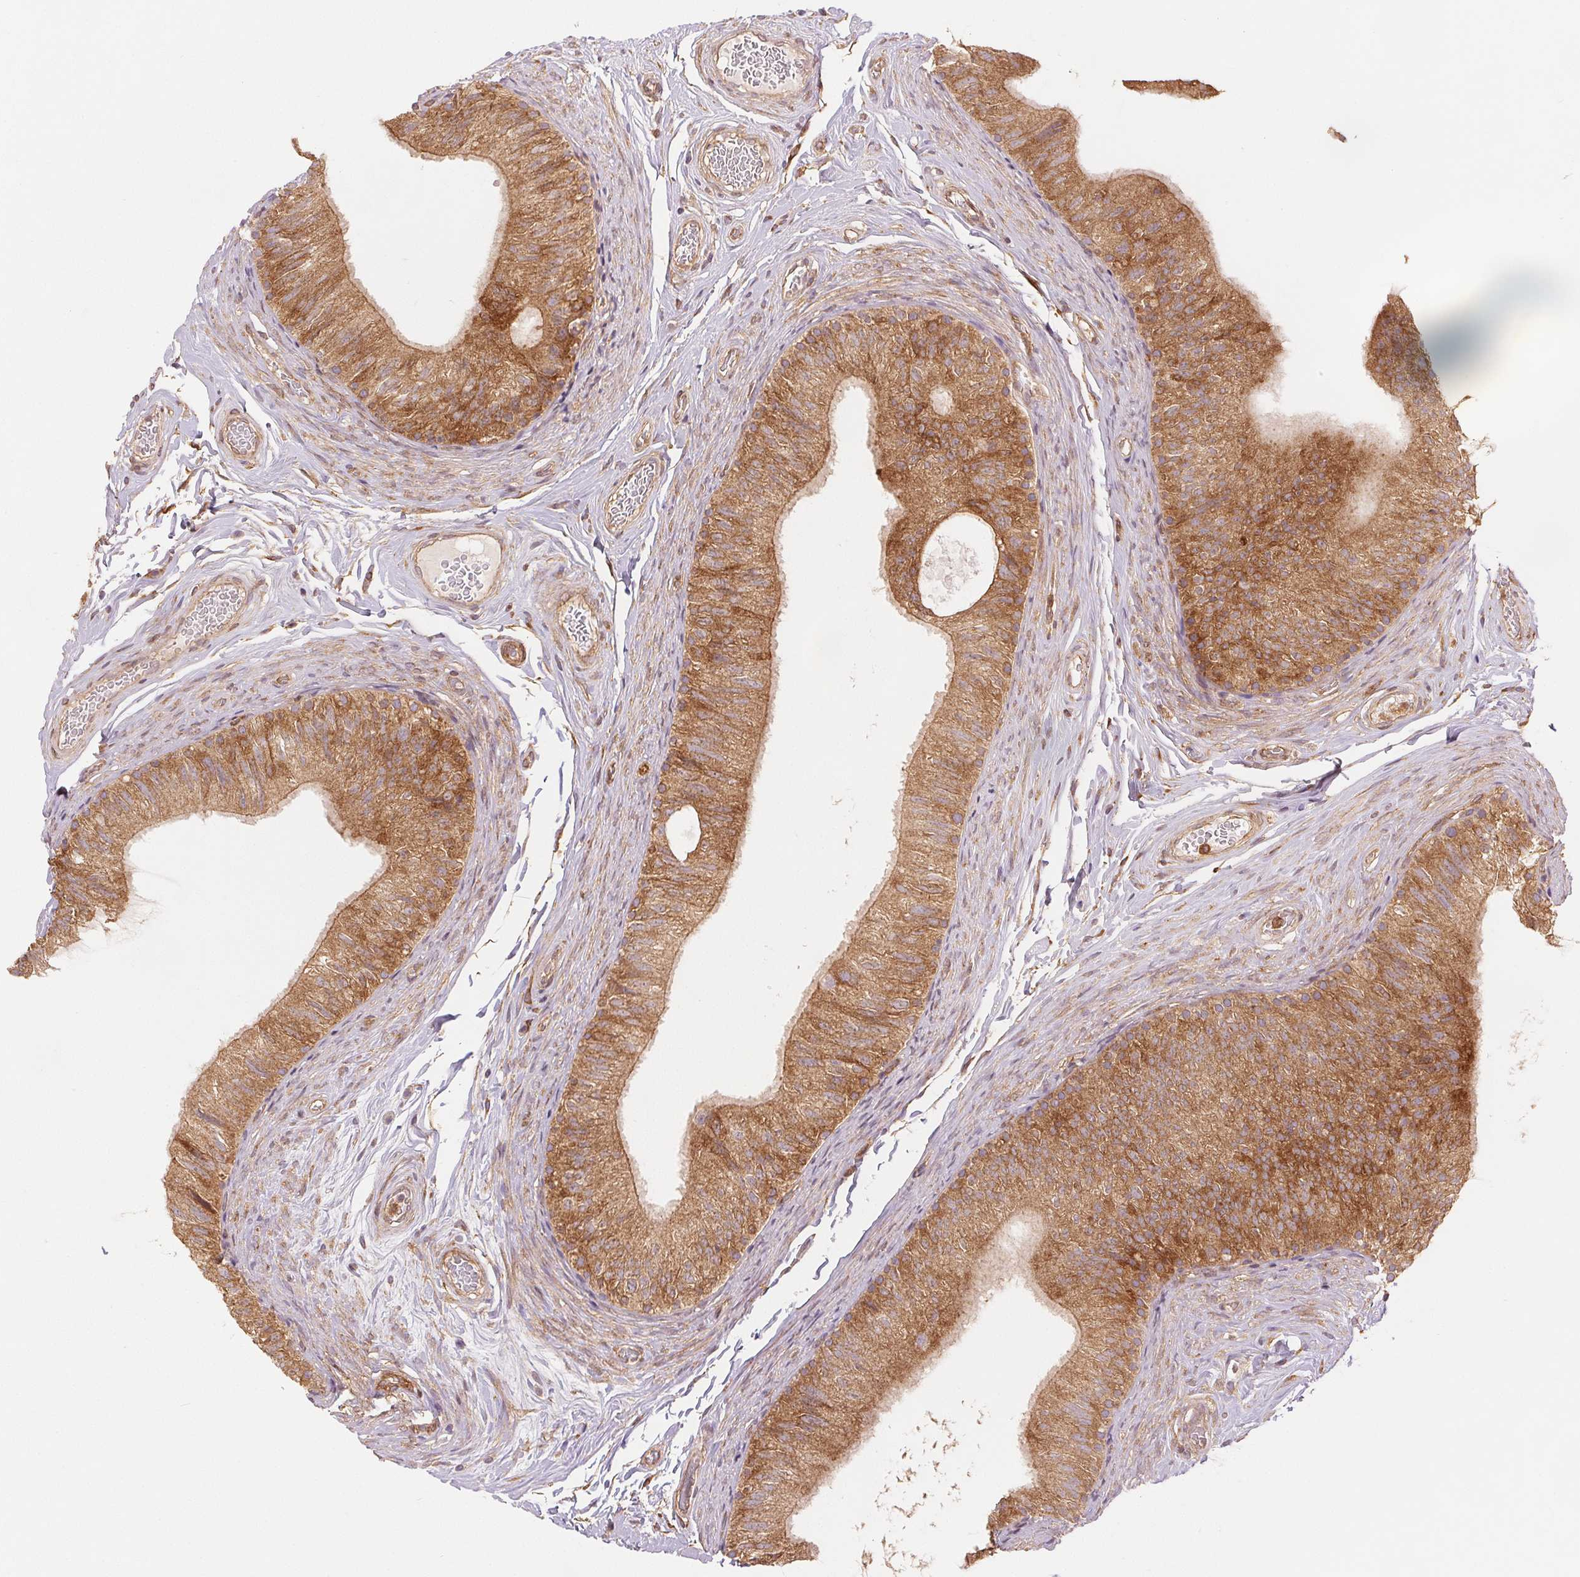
{"staining": {"intensity": "moderate", "quantity": ">75%", "location": "cytoplasmic/membranous"}, "tissue": "epididymis", "cell_type": "Glandular cells", "image_type": "normal", "snomed": [{"axis": "morphology", "description": "Normal tissue, NOS"}, {"axis": "topography", "description": "Epididymis, spermatic cord, NOS"}, {"axis": "topography", "description": "Epididymis"}], "caption": "Immunohistochemical staining of unremarkable epididymis displays moderate cytoplasmic/membranous protein staining in about >75% of glandular cells.", "gene": "DIAPH2", "patient": {"sex": "male", "age": 31}}